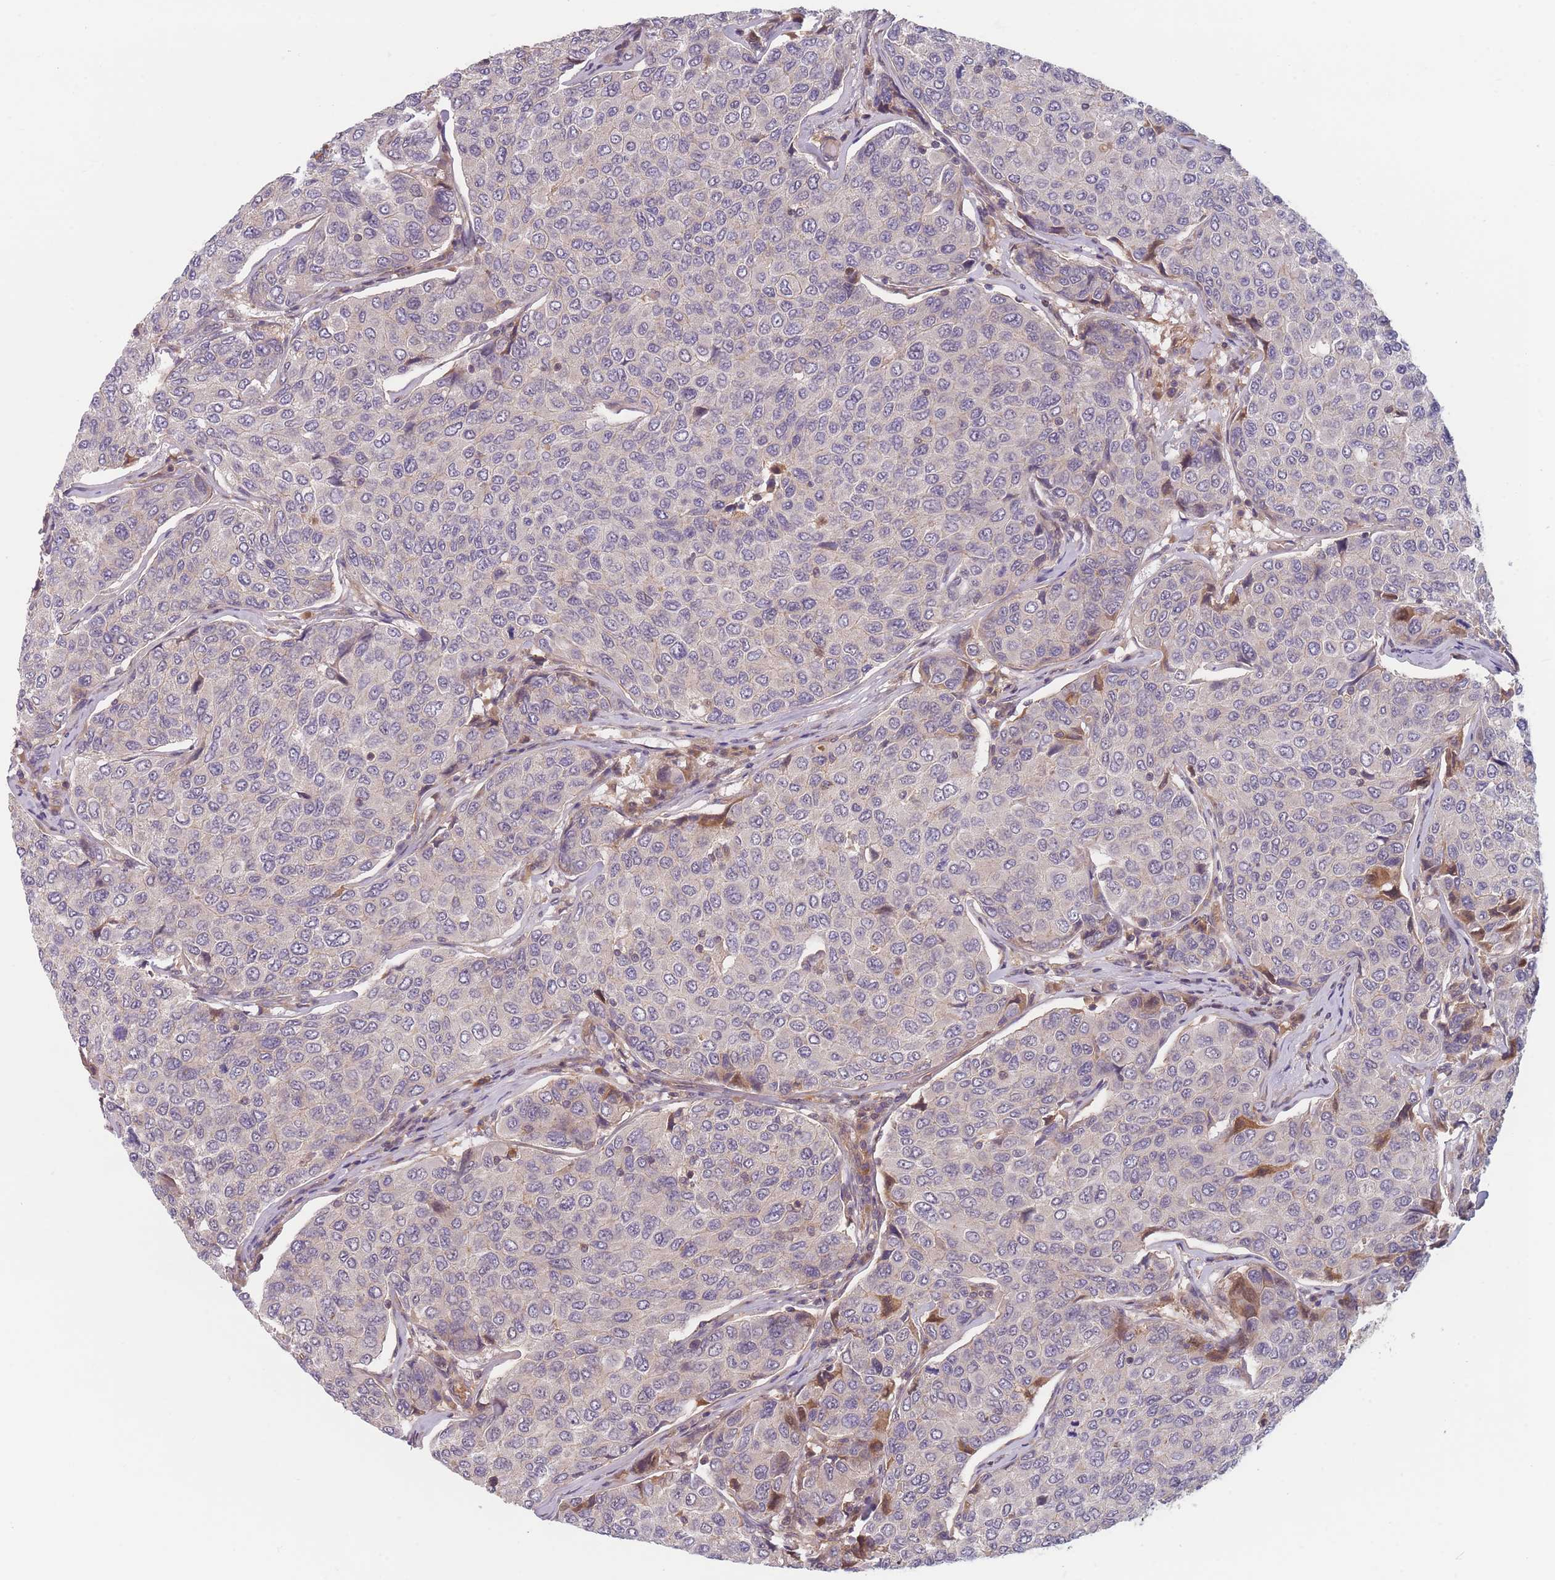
{"staining": {"intensity": "negative", "quantity": "none", "location": "none"}, "tissue": "breast cancer", "cell_type": "Tumor cells", "image_type": "cancer", "snomed": [{"axis": "morphology", "description": "Duct carcinoma"}, {"axis": "topography", "description": "Breast"}], "caption": "Invasive ductal carcinoma (breast) was stained to show a protein in brown. There is no significant staining in tumor cells. (DAB (3,3'-diaminobenzidine) IHC visualized using brightfield microscopy, high magnification).", "gene": "FAM153A", "patient": {"sex": "female", "age": 55}}